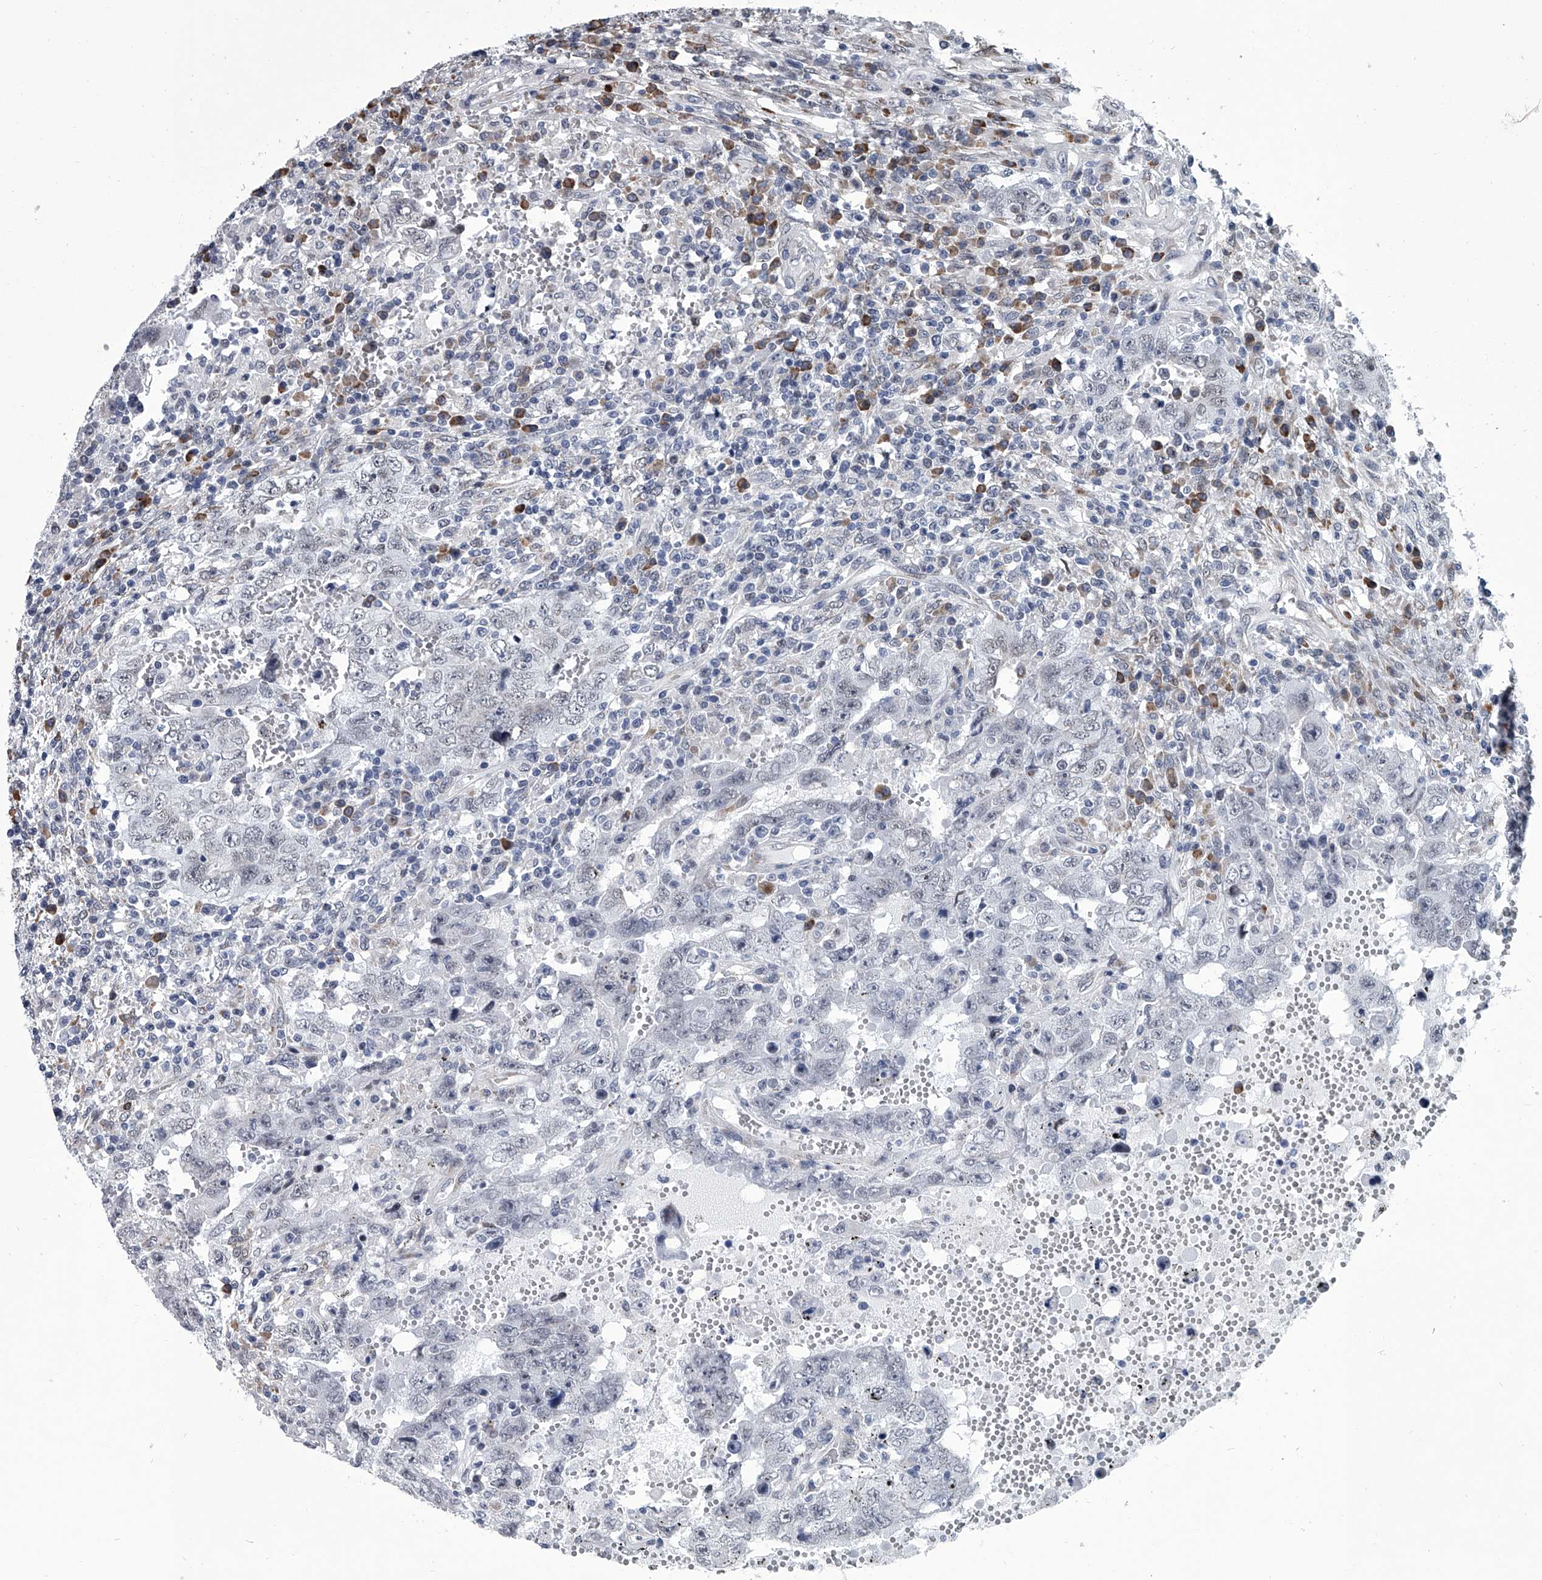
{"staining": {"intensity": "negative", "quantity": "none", "location": "none"}, "tissue": "testis cancer", "cell_type": "Tumor cells", "image_type": "cancer", "snomed": [{"axis": "morphology", "description": "Carcinoma, Embryonal, NOS"}, {"axis": "topography", "description": "Testis"}], "caption": "An immunohistochemistry micrograph of testis cancer is shown. There is no staining in tumor cells of testis cancer.", "gene": "PPP2R5D", "patient": {"sex": "male", "age": 26}}